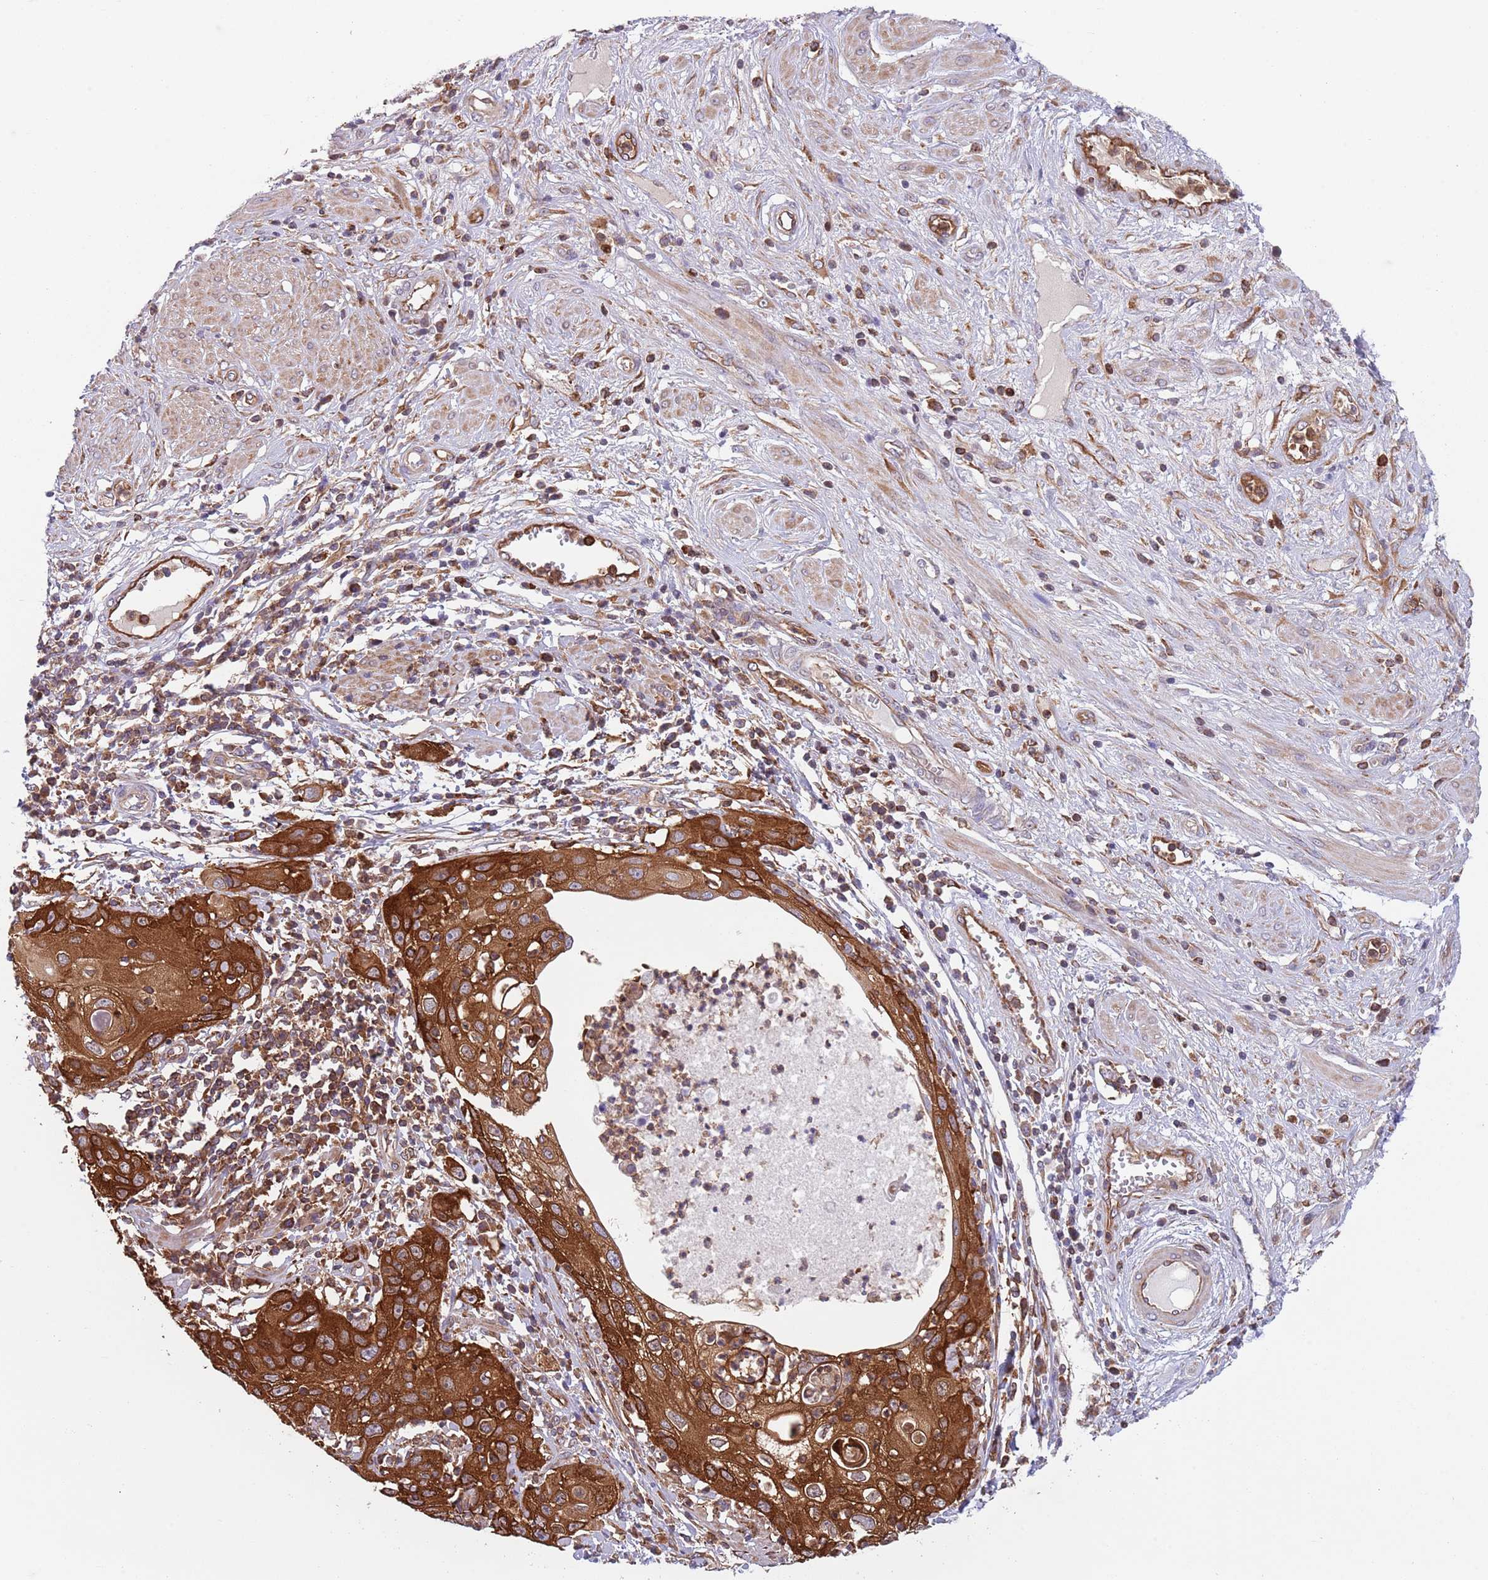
{"staining": {"intensity": "strong", "quantity": ">75%", "location": "cytoplasmic/membranous"}, "tissue": "cervical cancer", "cell_type": "Tumor cells", "image_type": "cancer", "snomed": [{"axis": "morphology", "description": "Squamous cell carcinoma, NOS"}, {"axis": "topography", "description": "Cervix"}], "caption": "High-power microscopy captured an IHC image of cervical cancer (squamous cell carcinoma), revealing strong cytoplasmic/membranous staining in approximately >75% of tumor cells. (Brightfield microscopy of DAB IHC at high magnification).", "gene": "ZMYM5", "patient": {"sex": "female", "age": 36}}